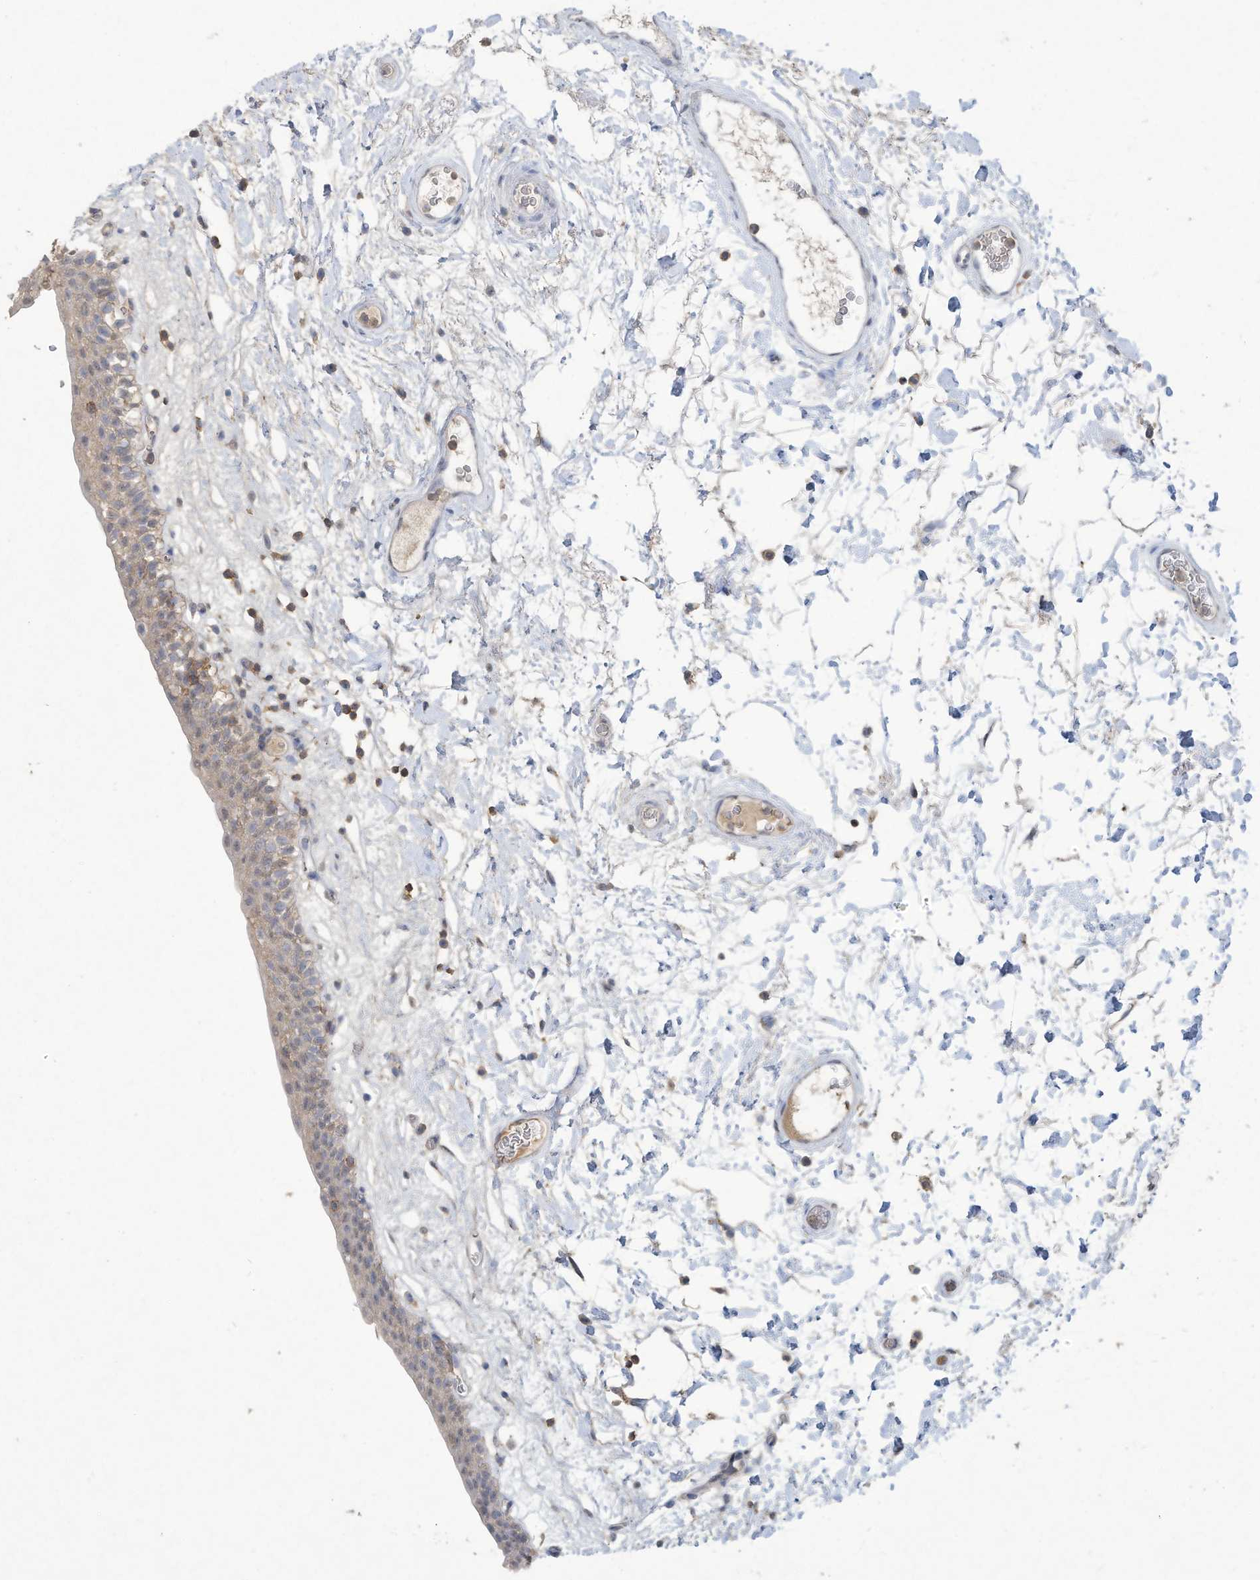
{"staining": {"intensity": "weak", "quantity": "<25%", "location": "cytoplasmic/membranous,nuclear"}, "tissue": "urinary bladder", "cell_type": "Urothelial cells", "image_type": "normal", "snomed": [{"axis": "morphology", "description": "Normal tissue, NOS"}, {"axis": "topography", "description": "Urinary bladder"}], "caption": "Immunohistochemical staining of normal human urinary bladder displays no significant staining in urothelial cells. (DAB immunohistochemistry (IHC) visualized using brightfield microscopy, high magnification).", "gene": "HAS3", "patient": {"sex": "male", "age": 83}}